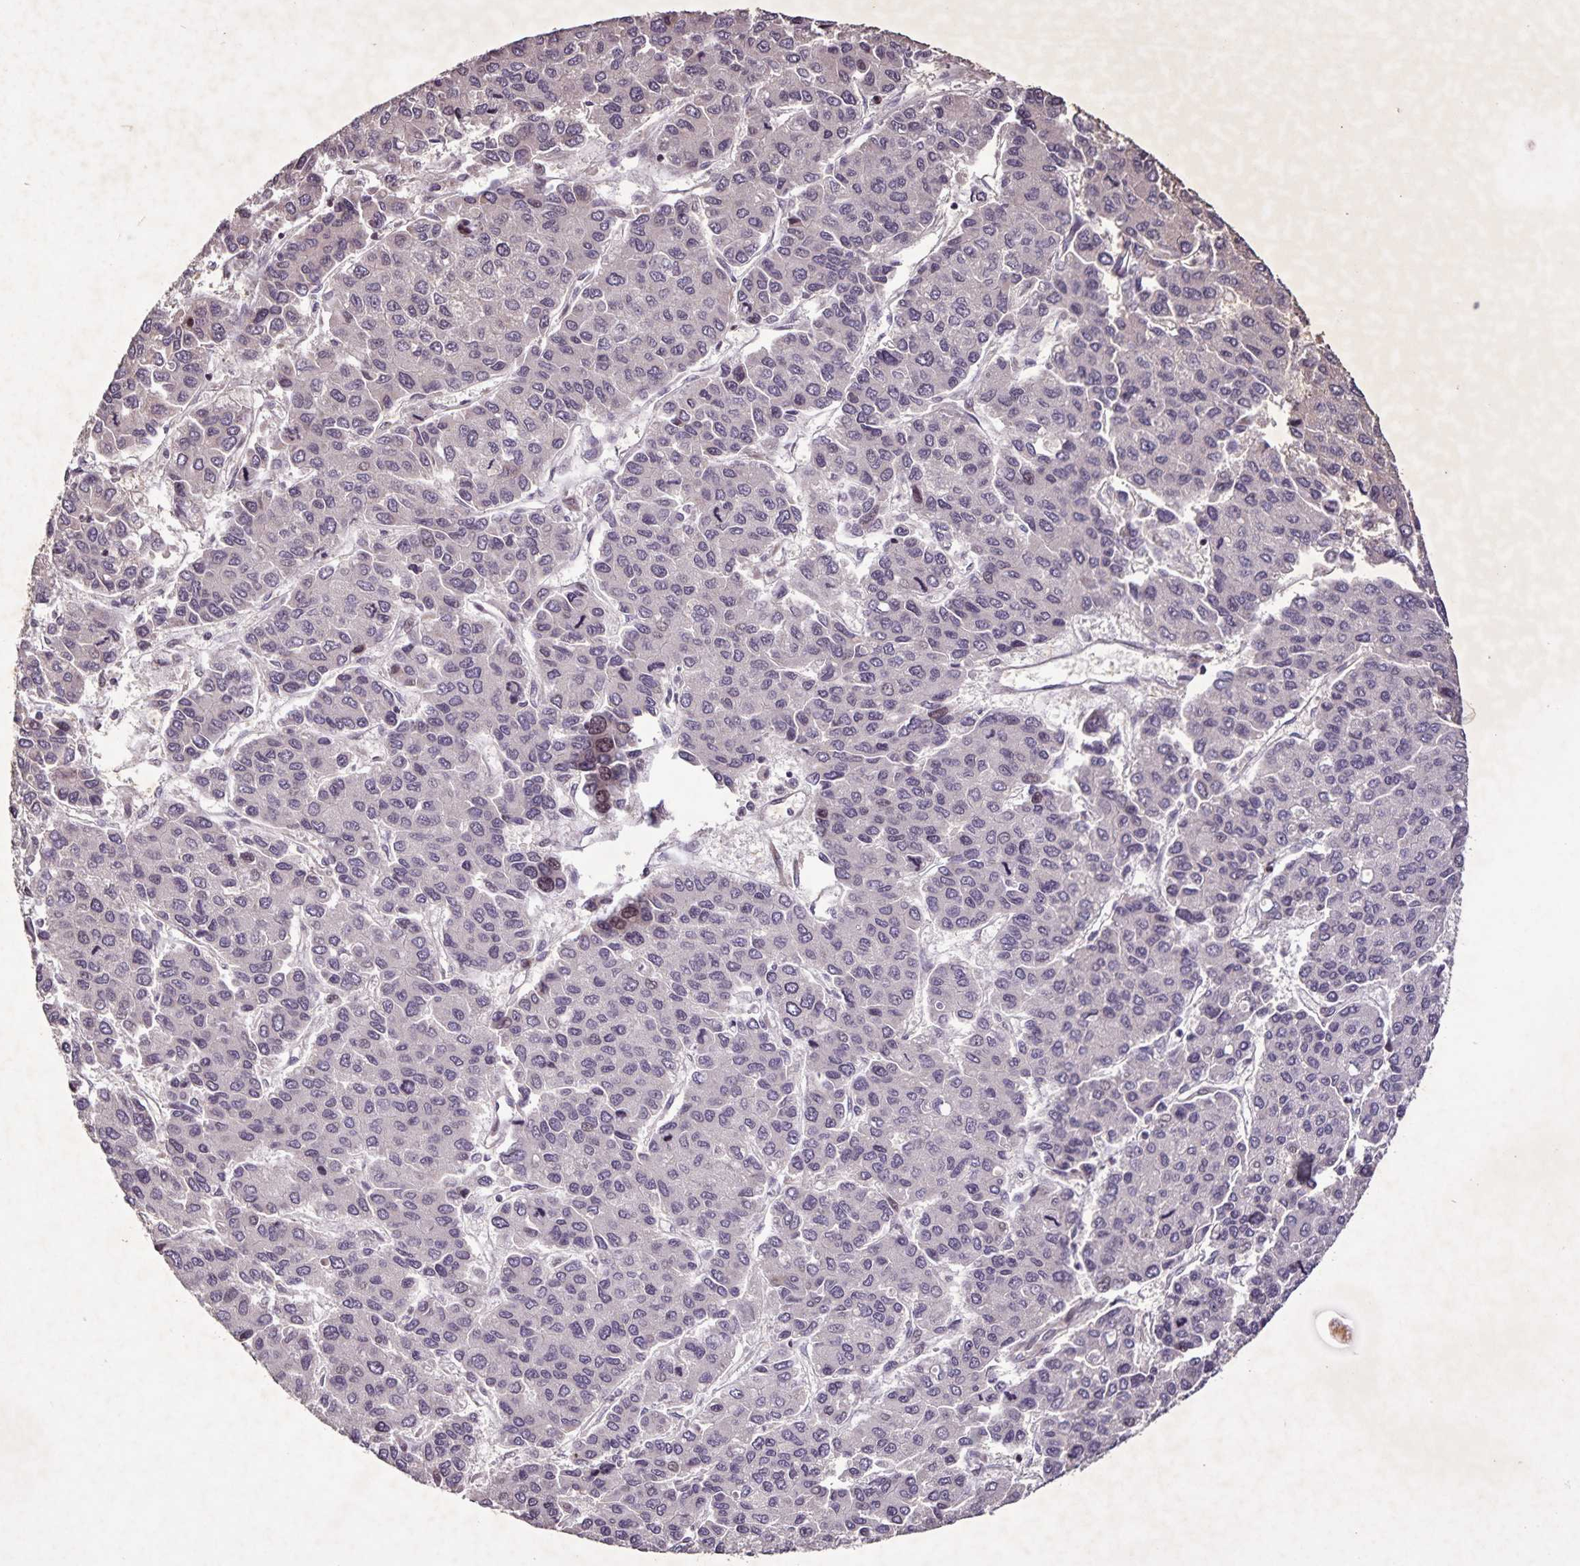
{"staining": {"intensity": "weak", "quantity": "<25%", "location": "nuclear"}, "tissue": "liver cancer", "cell_type": "Tumor cells", "image_type": "cancer", "snomed": [{"axis": "morphology", "description": "Carcinoma, Hepatocellular, NOS"}, {"axis": "topography", "description": "Liver"}], "caption": "Liver hepatocellular carcinoma was stained to show a protein in brown. There is no significant staining in tumor cells.", "gene": "GDF2", "patient": {"sex": "female", "age": 66}}